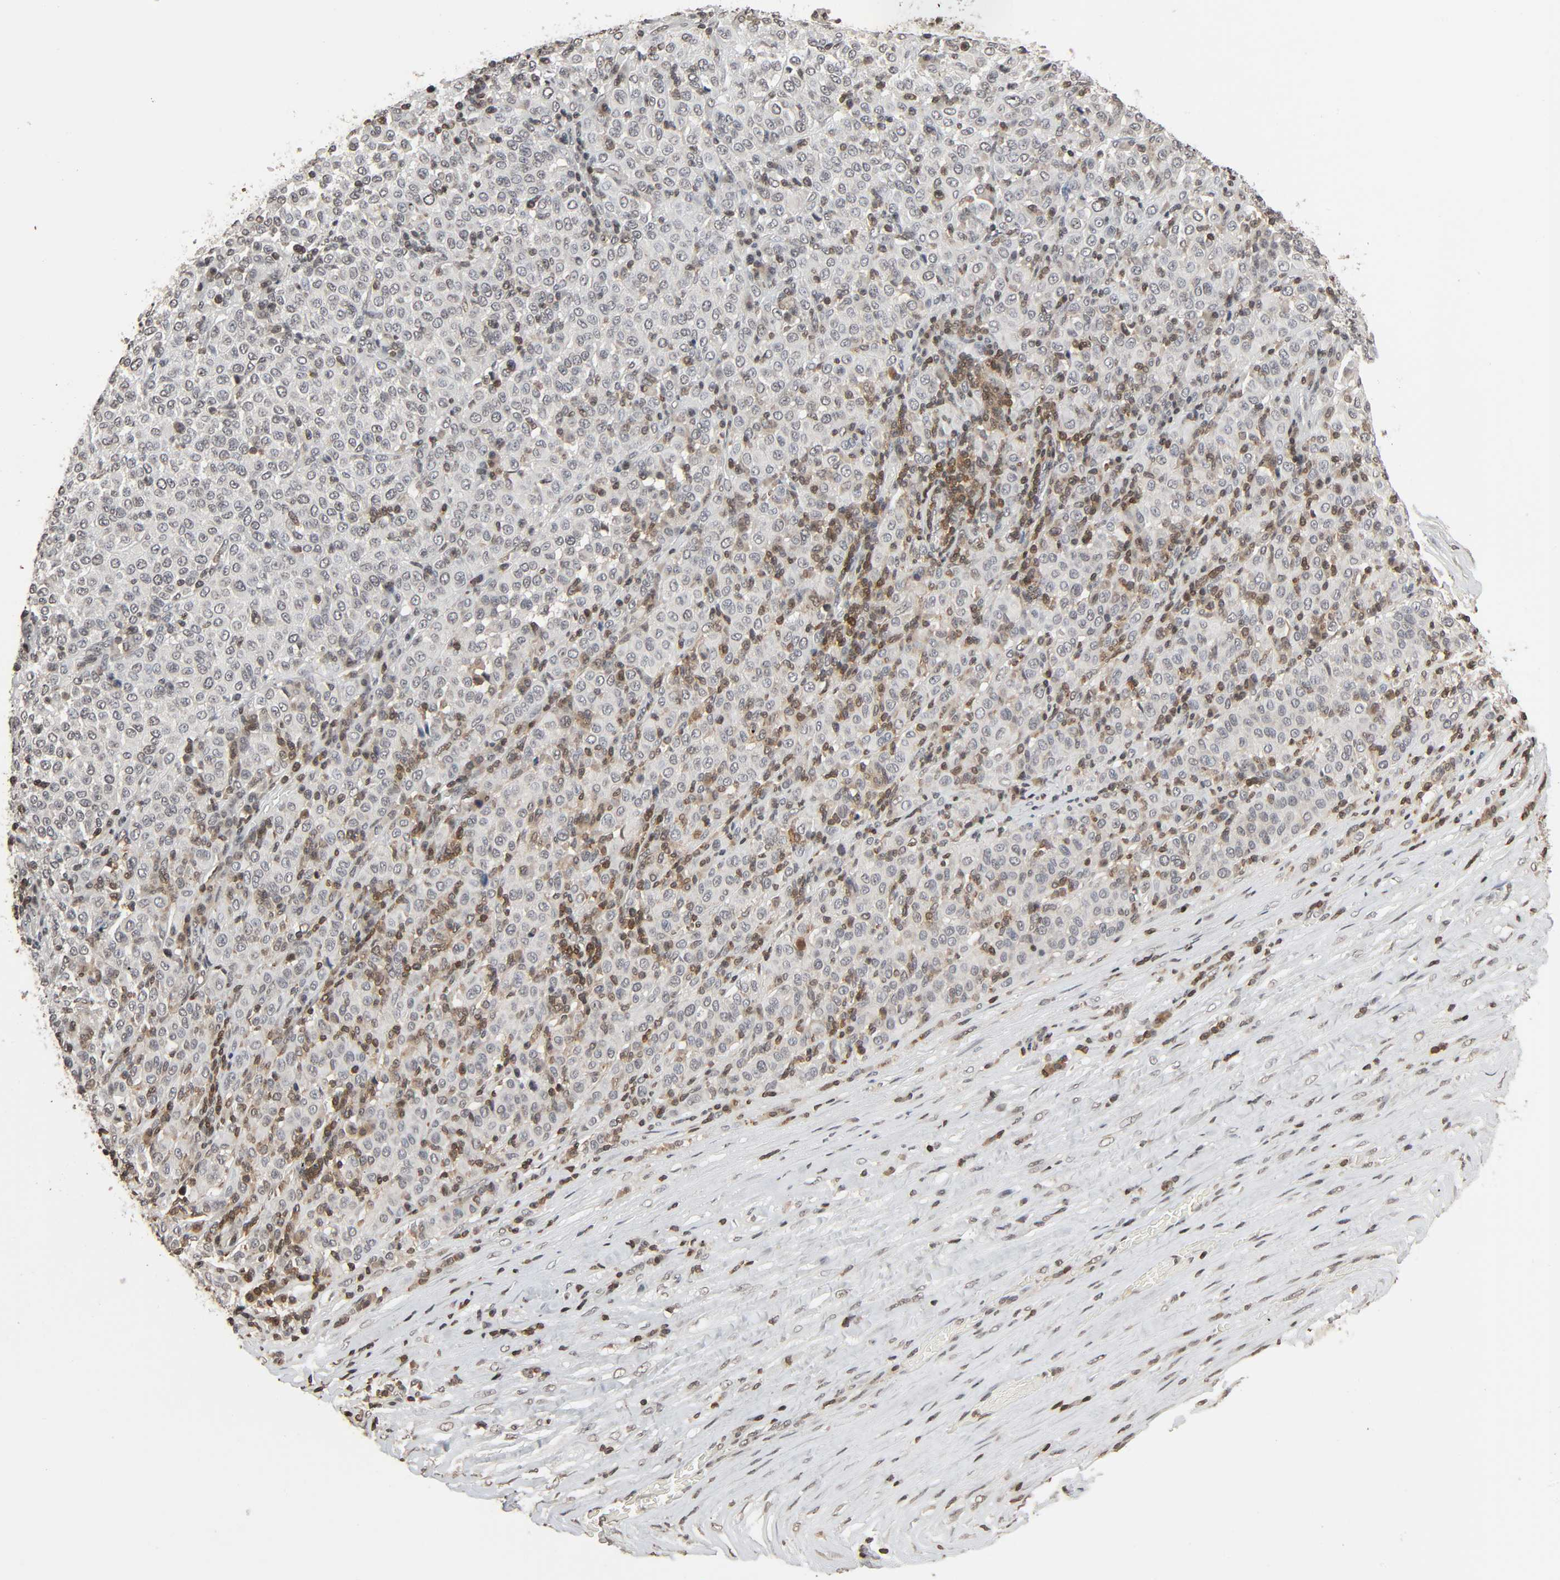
{"staining": {"intensity": "negative", "quantity": "none", "location": "none"}, "tissue": "melanoma", "cell_type": "Tumor cells", "image_type": "cancer", "snomed": [{"axis": "morphology", "description": "Malignant melanoma, Metastatic site"}, {"axis": "topography", "description": "Pancreas"}], "caption": "Melanoma was stained to show a protein in brown. There is no significant staining in tumor cells.", "gene": "STK4", "patient": {"sex": "female", "age": 30}}